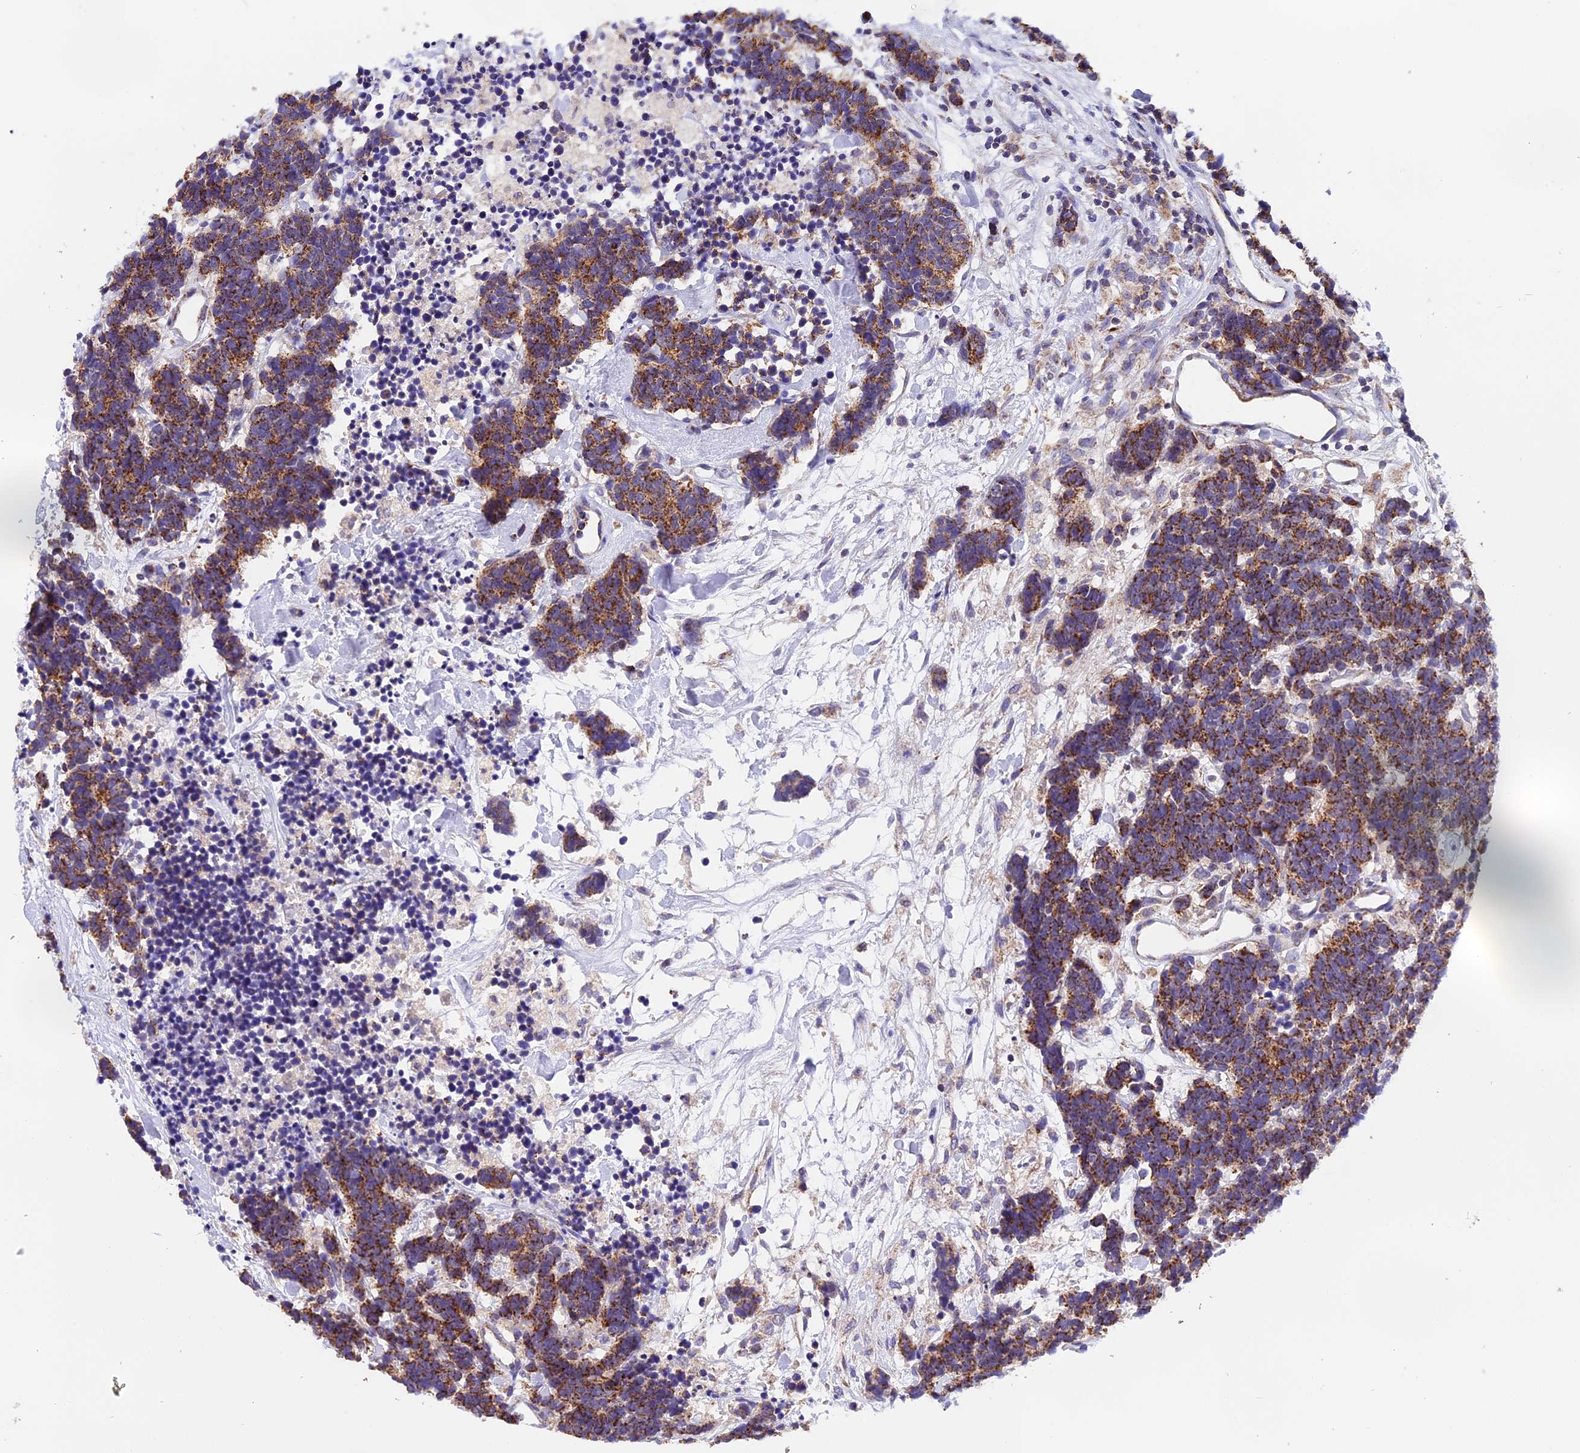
{"staining": {"intensity": "moderate", "quantity": ">75%", "location": "cytoplasmic/membranous"}, "tissue": "carcinoid", "cell_type": "Tumor cells", "image_type": "cancer", "snomed": [{"axis": "morphology", "description": "Carcinoma, NOS"}, {"axis": "morphology", "description": "Carcinoid, malignant, NOS"}, {"axis": "topography", "description": "Urinary bladder"}], "caption": "An image of malignant carcinoid stained for a protein displays moderate cytoplasmic/membranous brown staining in tumor cells.", "gene": "MGME1", "patient": {"sex": "male", "age": 57}}